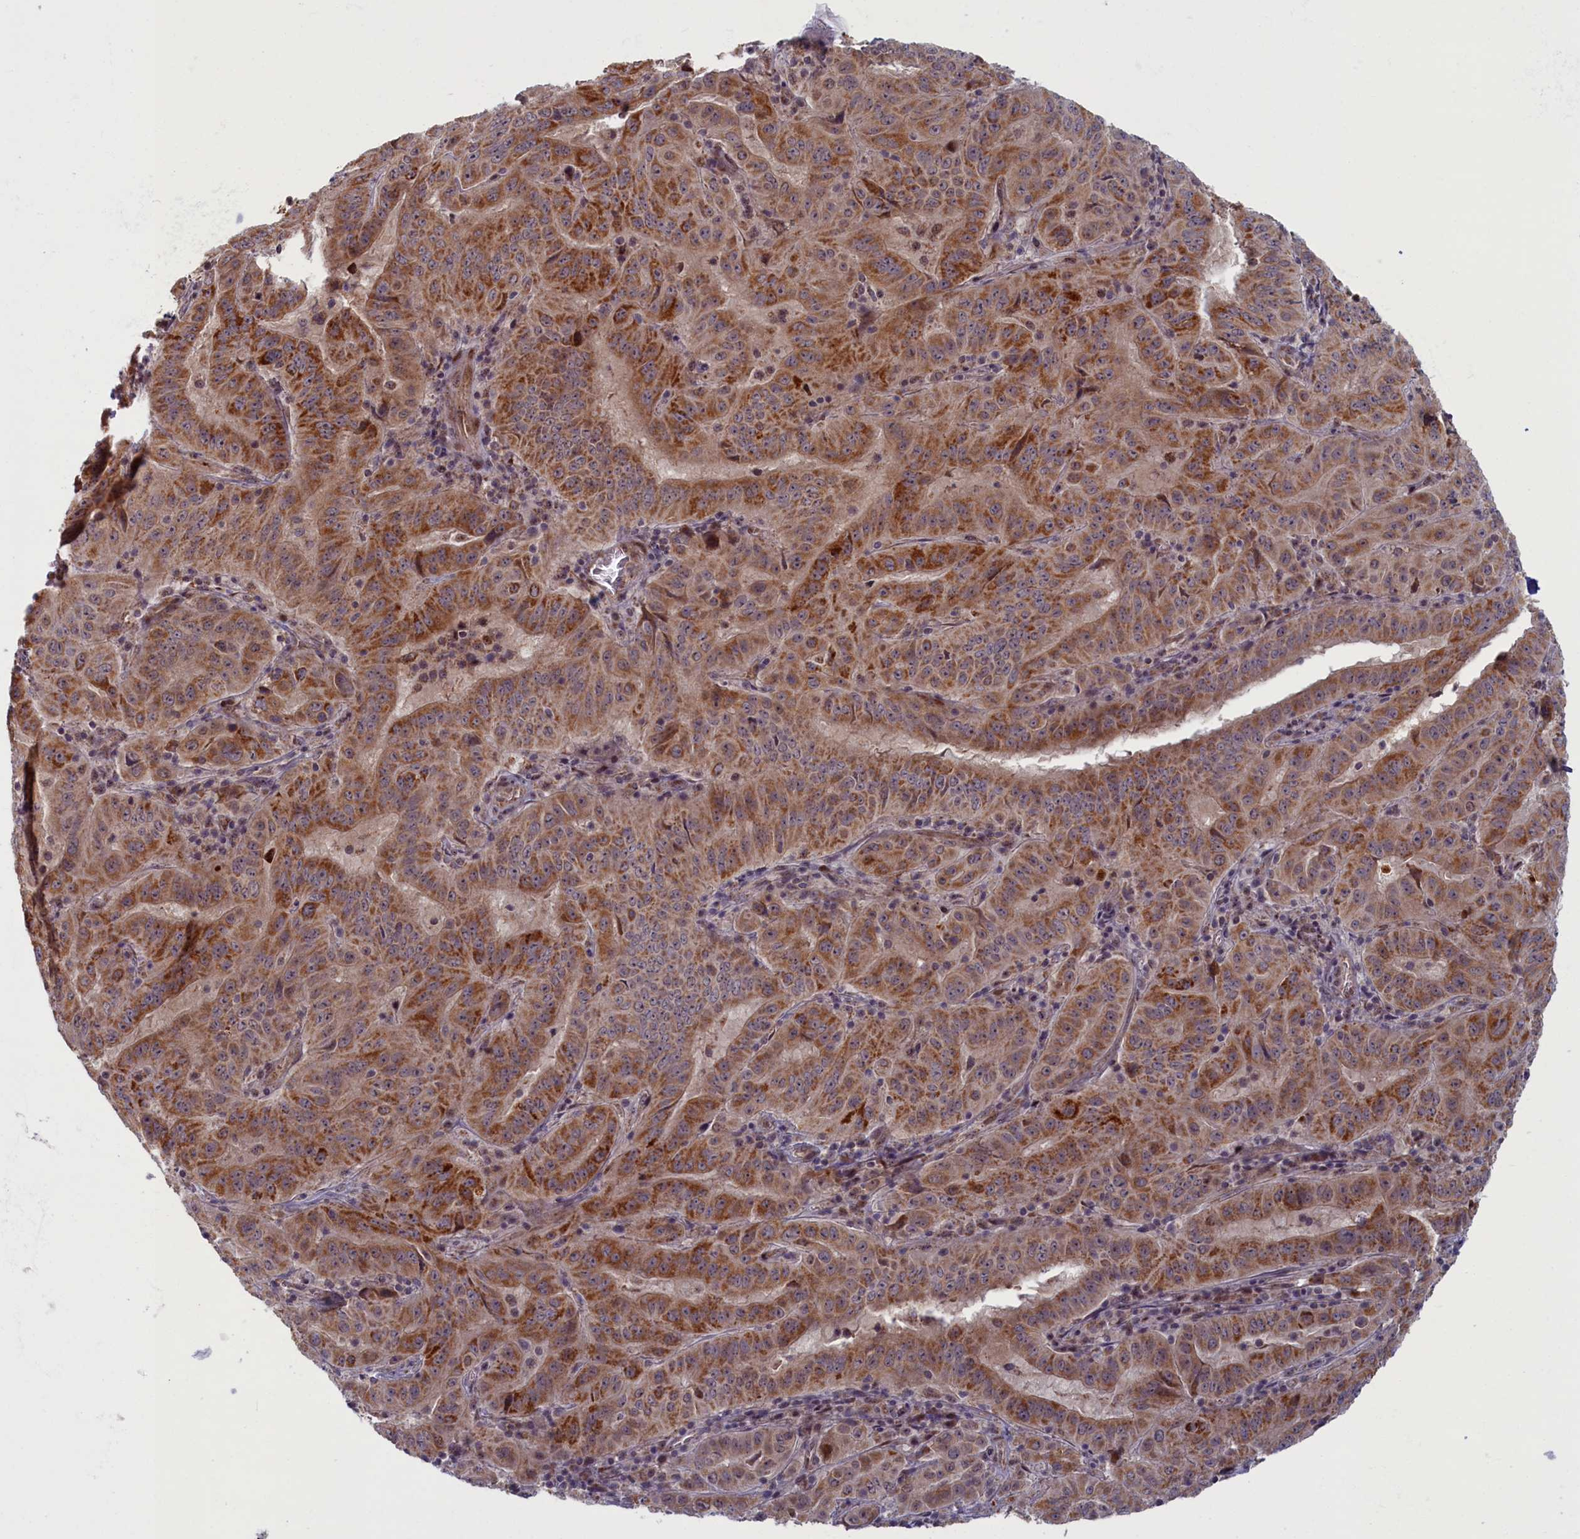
{"staining": {"intensity": "strong", "quantity": ">75%", "location": "cytoplasmic/membranous"}, "tissue": "pancreatic cancer", "cell_type": "Tumor cells", "image_type": "cancer", "snomed": [{"axis": "morphology", "description": "Adenocarcinoma, NOS"}, {"axis": "topography", "description": "Pancreas"}], "caption": "Pancreatic cancer was stained to show a protein in brown. There is high levels of strong cytoplasmic/membranous positivity in approximately >75% of tumor cells.", "gene": "PLA2G10", "patient": {"sex": "male", "age": 63}}